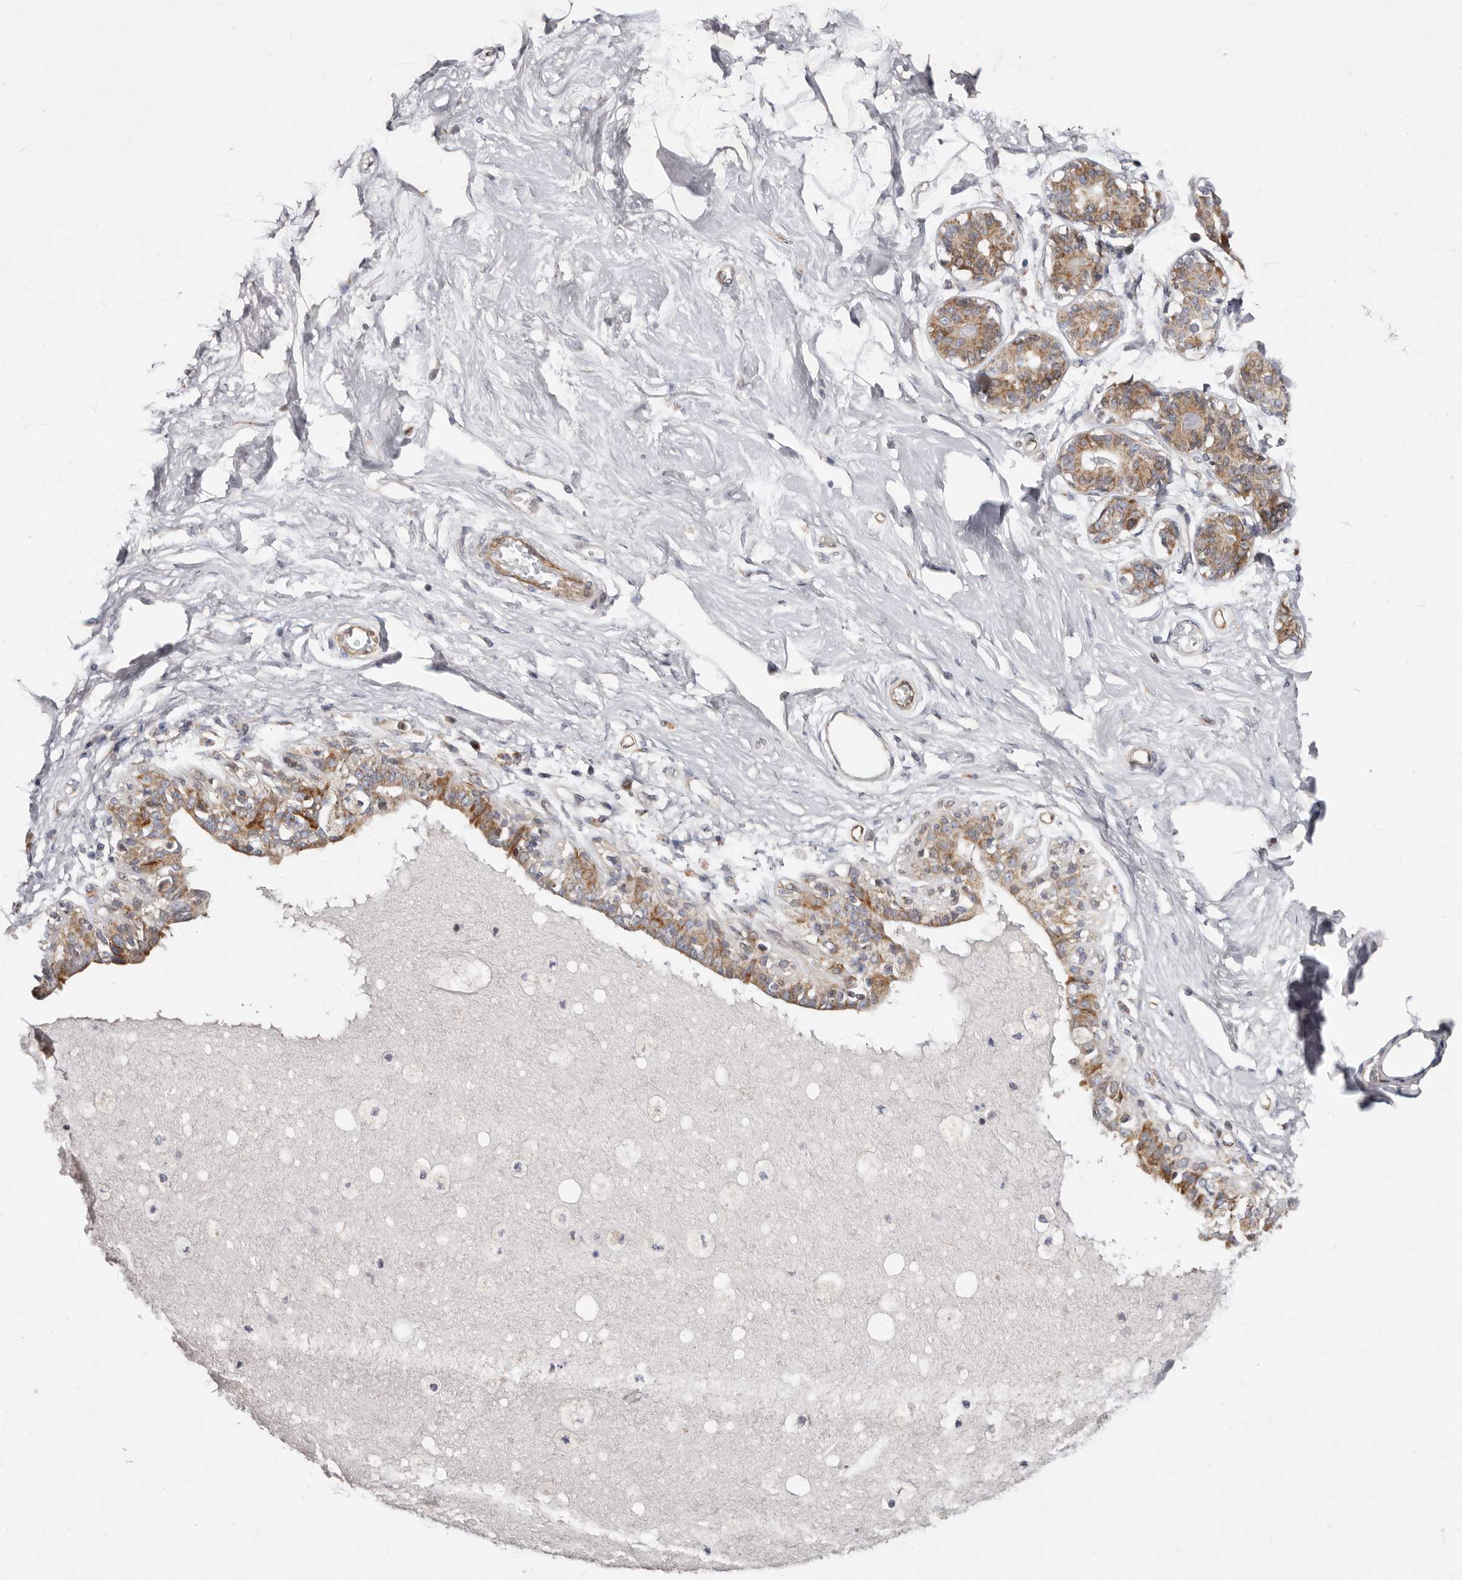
{"staining": {"intensity": "negative", "quantity": "none", "location": "none"}, "tissue": "breast", "cell_type": "Adipocytes", "image_type": "normal", "snomed": [{"axis": "morphology", "description": "Normal tissue, NOS"}, {"axis": "topography", "description": "Breast"}], "caption": "This micrograph is of benign breast stained with immunohistochemistry to label a protein in brown with the nuclei are counter-stained blue. There is no expression in adipocytes.", "gene": "TIMM17B", "patient": {"sex": "female", "age": 45}}